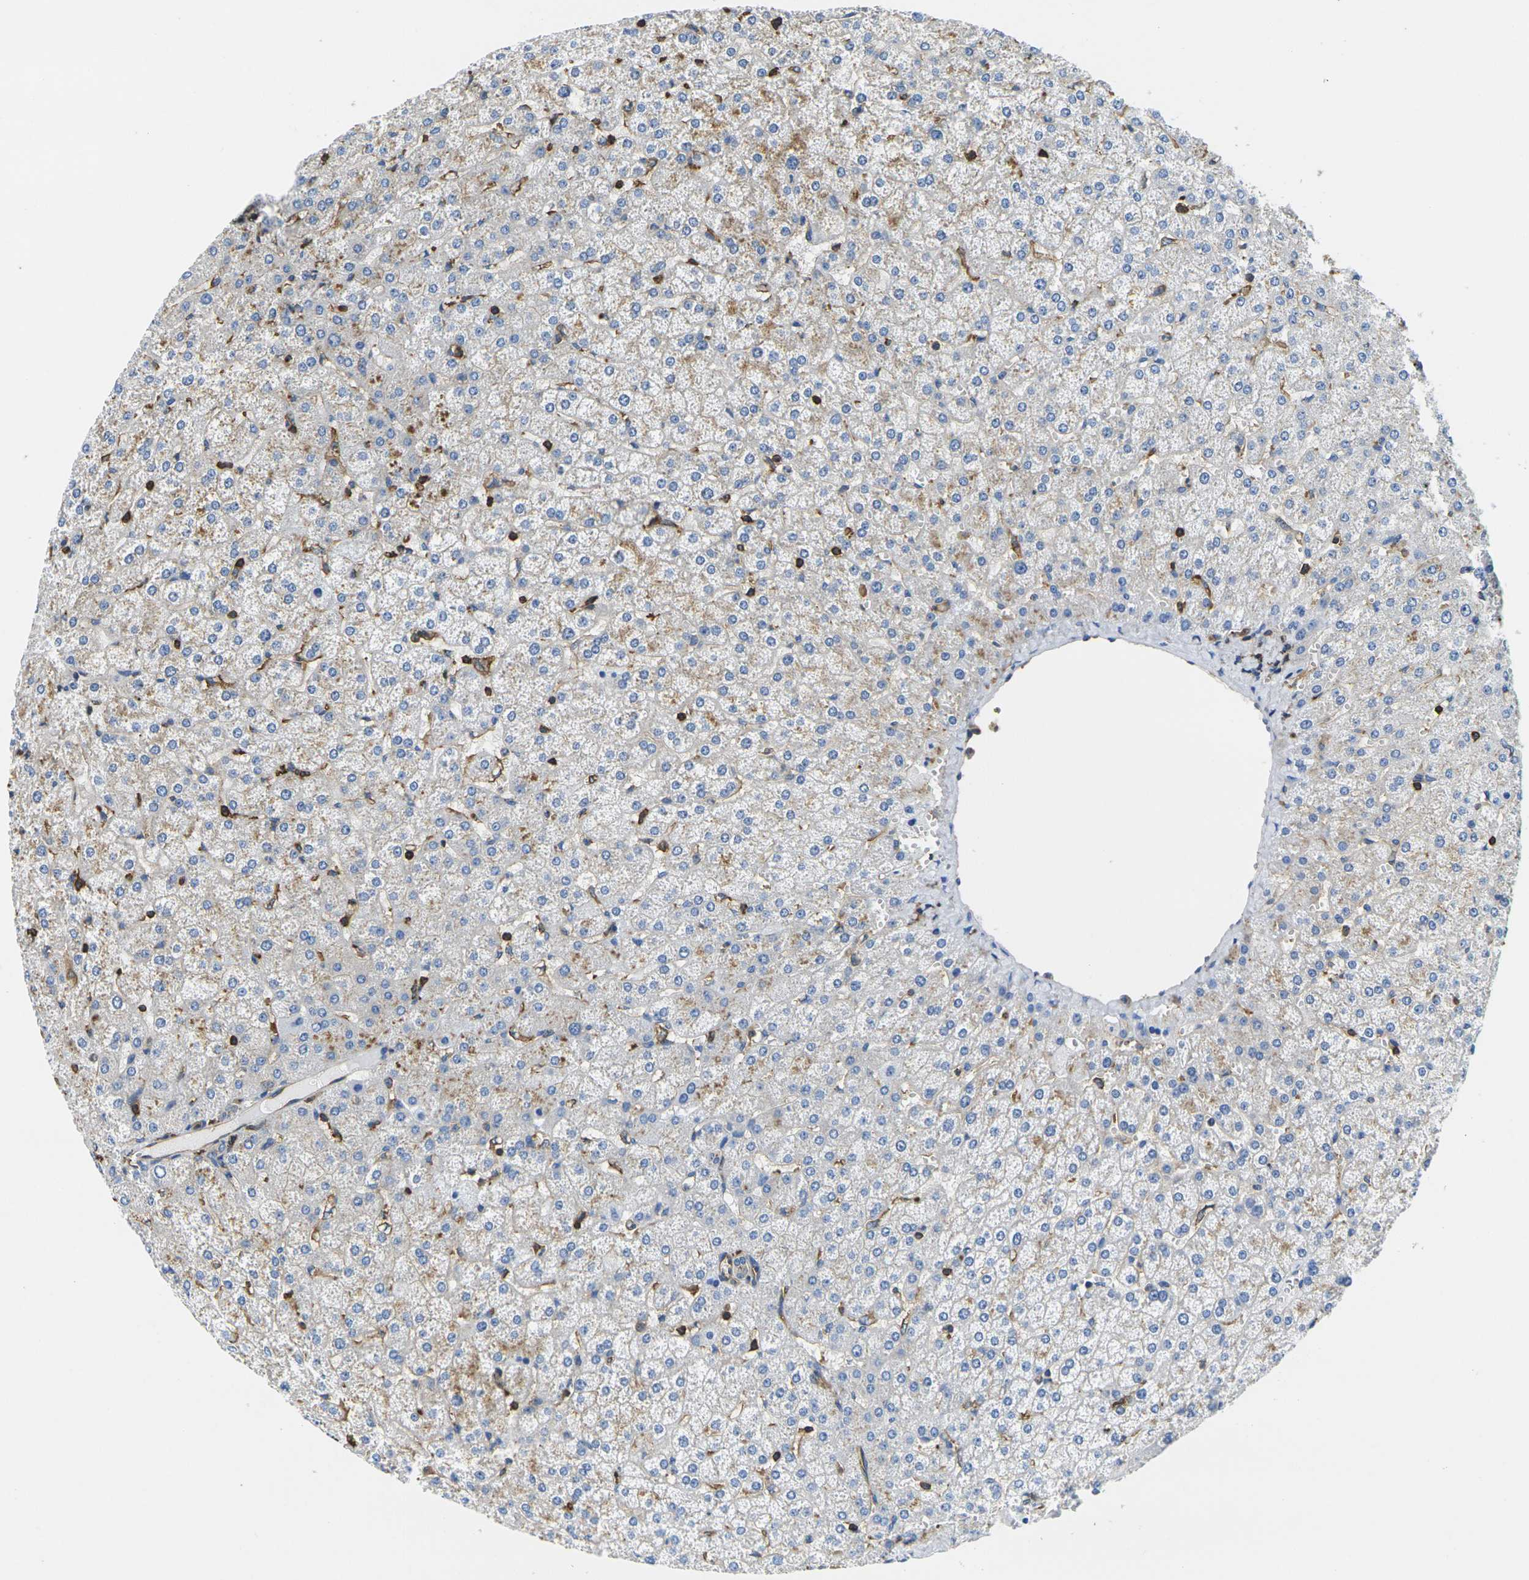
{"staining": {"intensity": "weak", "quantity": "25%-75%", "location": "cytoplasmic/membranous"}, "tissue": "liver", "cell_type": "Cholangiocytes", "image_type": "normal", "snomed": [{"axis": "morphology", "description": "Normal tissue, NOS"}, {"axis": "topography", "description": "Liver"}], "caption": "The immunohistochemical stain labels weak cytoplasmic/membranous positivity in cholangiocytes of normal liver.", "gene": "FAM110D", "patient": {"sex": "female", "age": 32}}